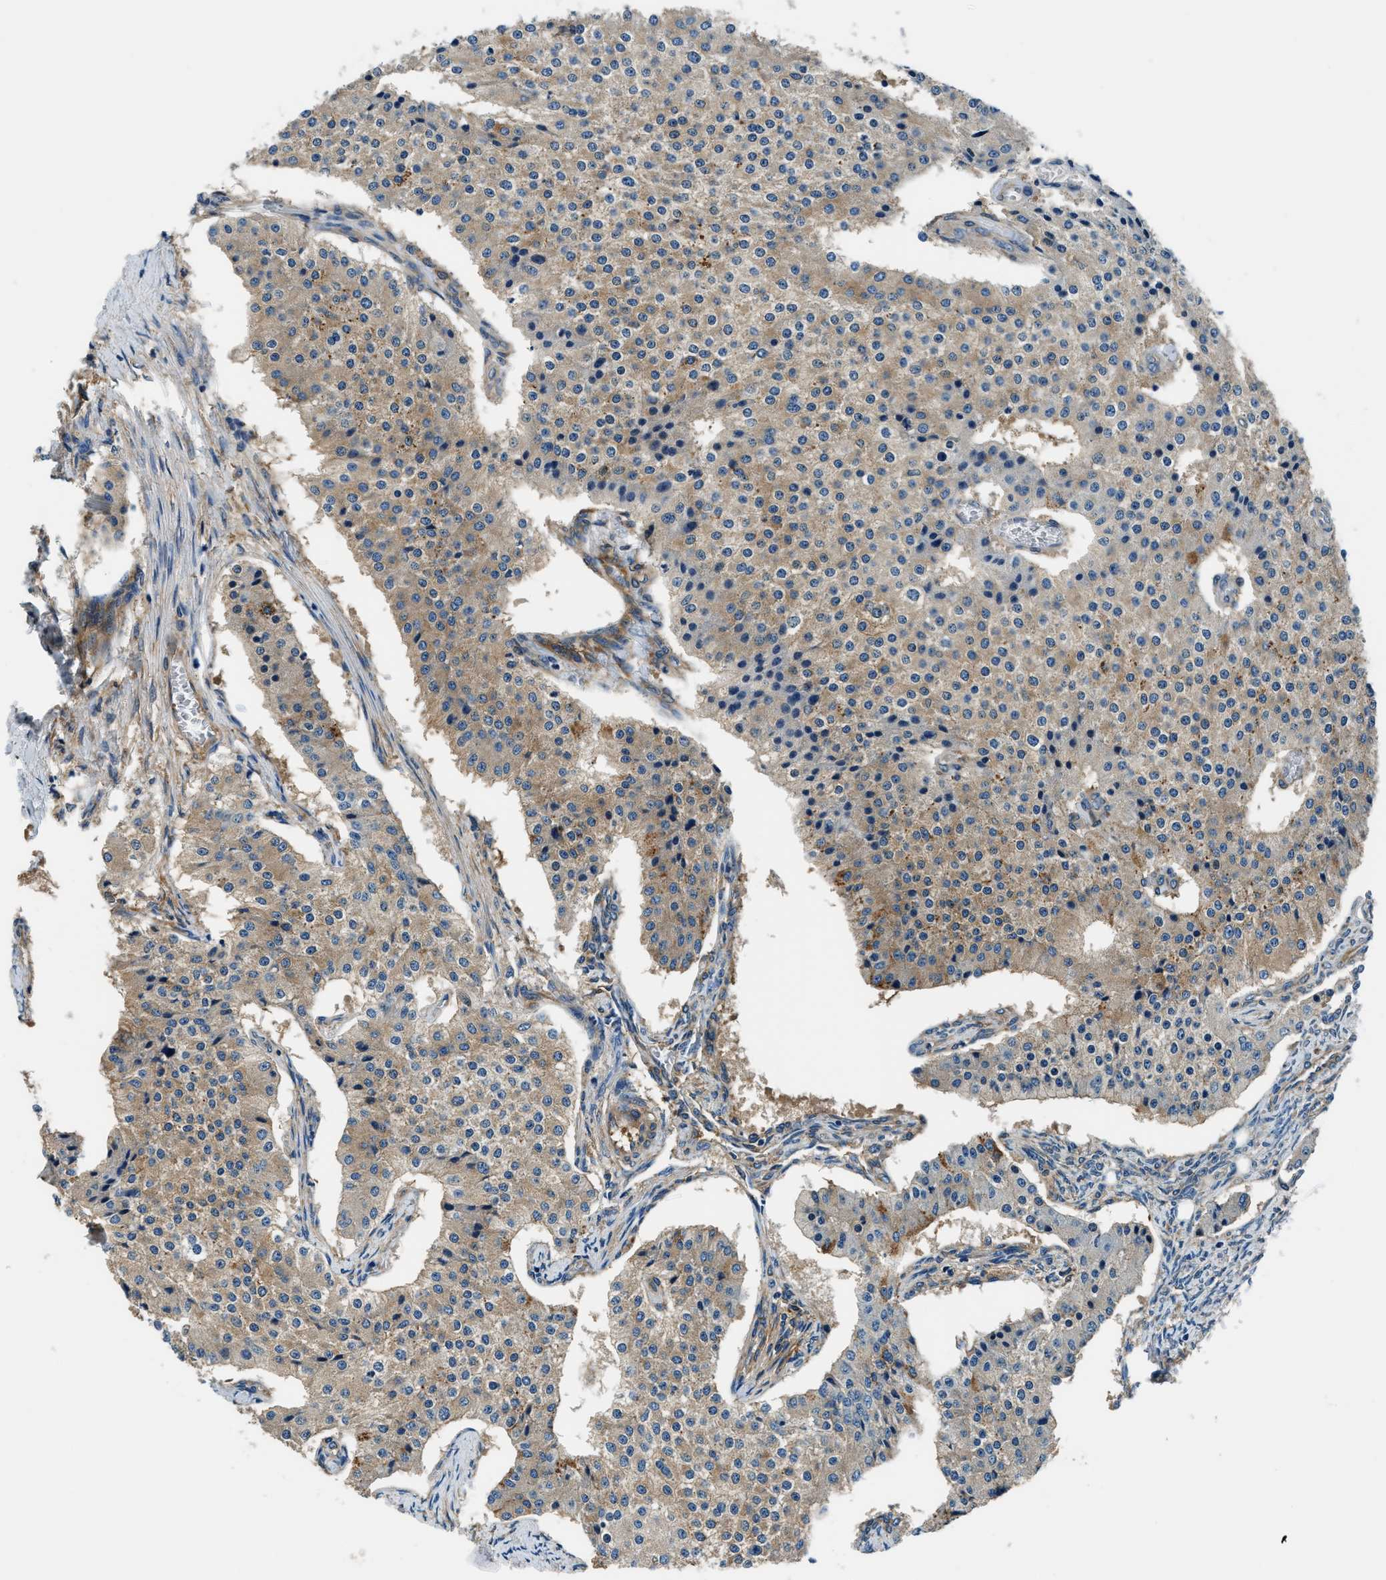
{"staining": {"intensity": "weak", "quantity": ">75%", "location": "cytoplasmic/membranous"}, "tissue": "carcinoid", "cell_type": "Tumor cells", "image_type": "cancer", "snomed": [{"axis": "morphology", "description": "Carcinoid, malignant, NOS"}, {"axis": "topography", "description": "Colon"}], "caption": "Protein staining shows weak cytoplasmic/membranous expression in approximately >75% of tumor cells in carcinoid (malignant).", "gene": "EEA1", "patient": {"sex": "female", "age": 52}}